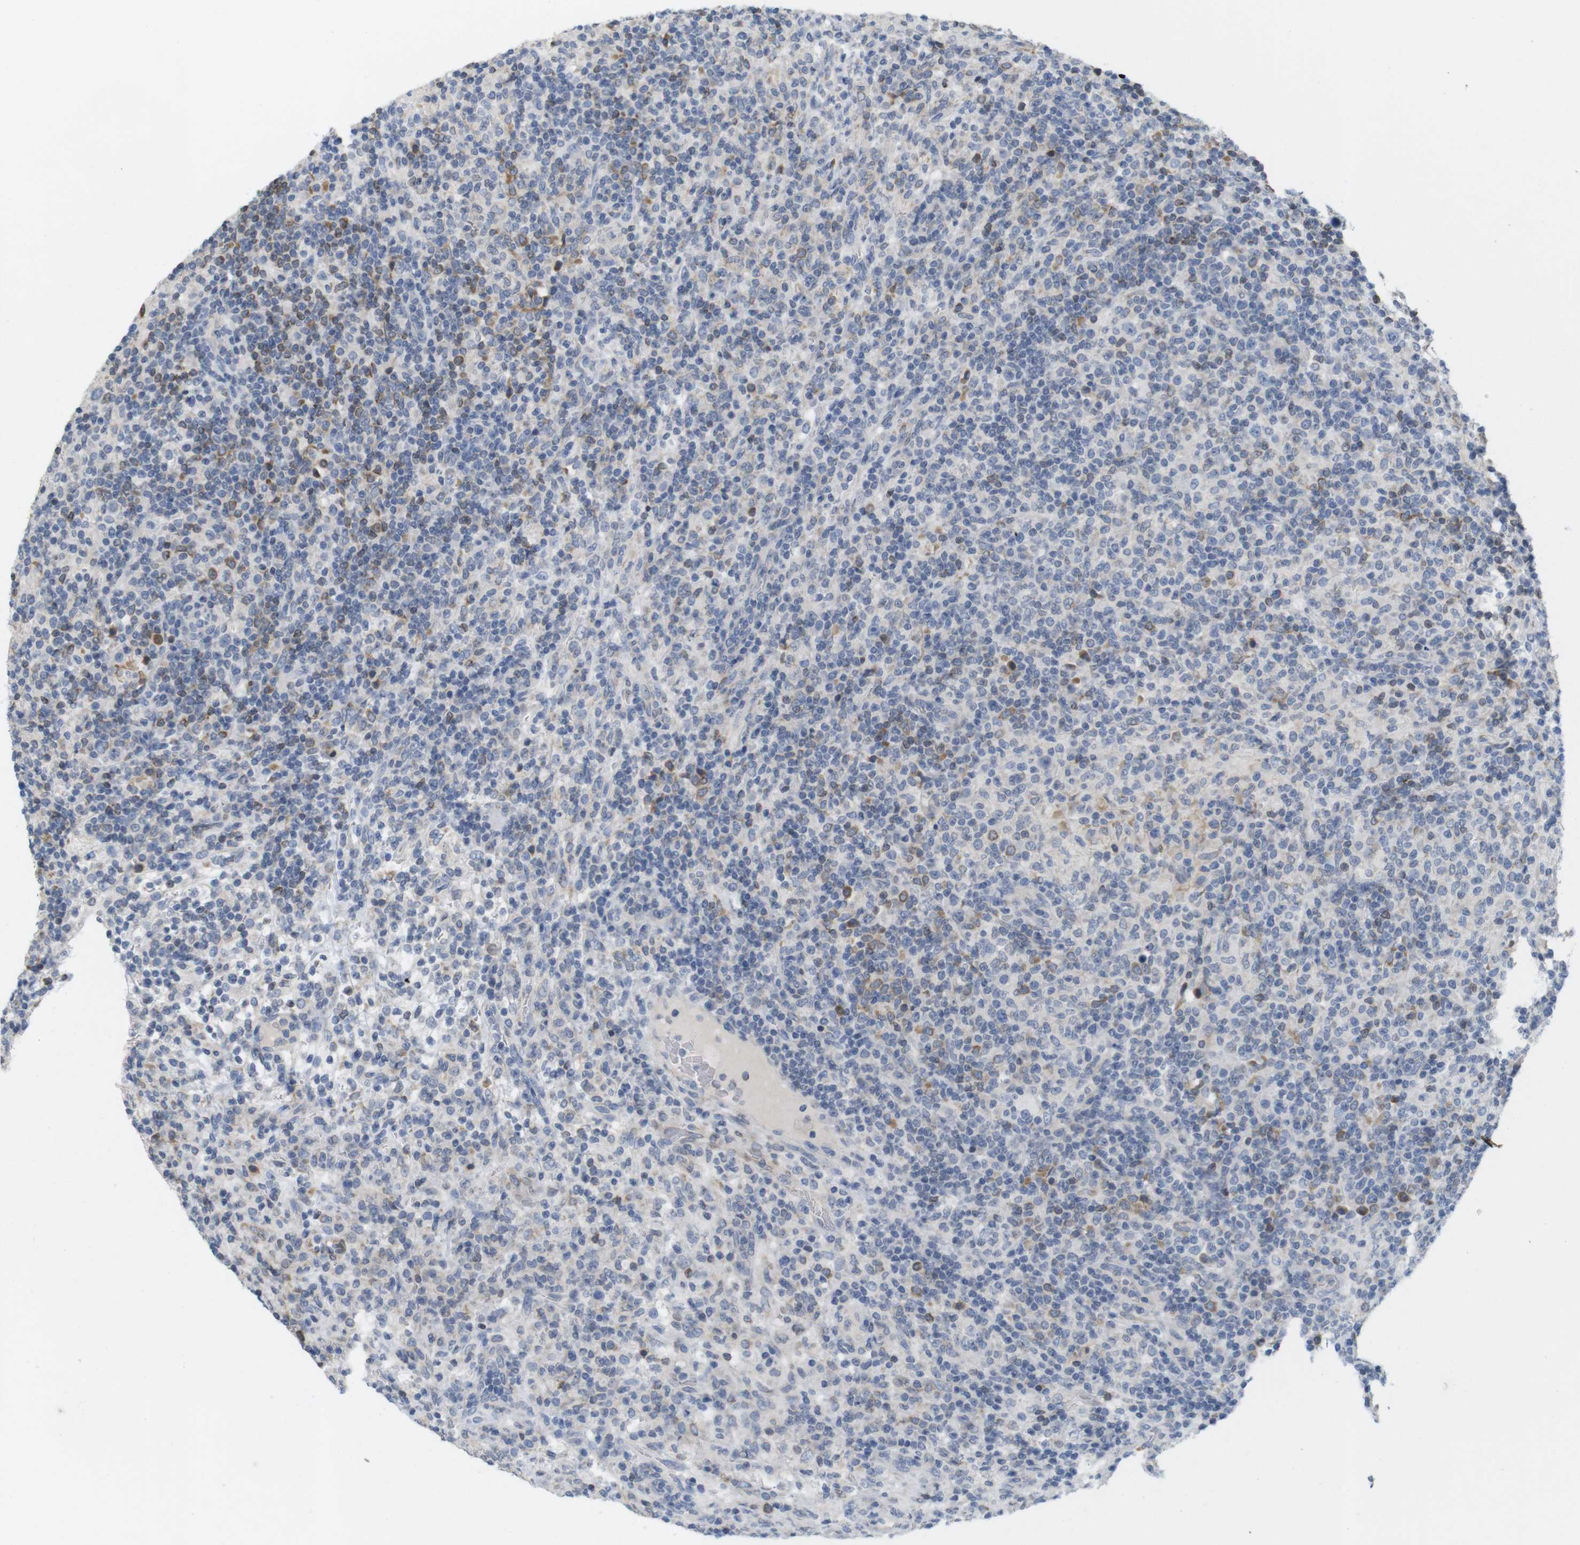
{"staining": {"intensity": "negative", "quantity": "none", "location": "none"}, "tissue": "lymphoma", "cell_type": "Tumor cells", "image_type": "cancer", "snomed": [{"axis": "morphology", "description": "Hodgkin's disease, NOS"}, {"axis": "topography", "description": "Lymph node"}], "caption": "High power microscopy photomicrograph of an IHC histopathology image of Hodgkin's disease, revealing no significant staining in tumor cells.", "gene": "ITPR1", "patient": {"sex": "male", "age": 70}}